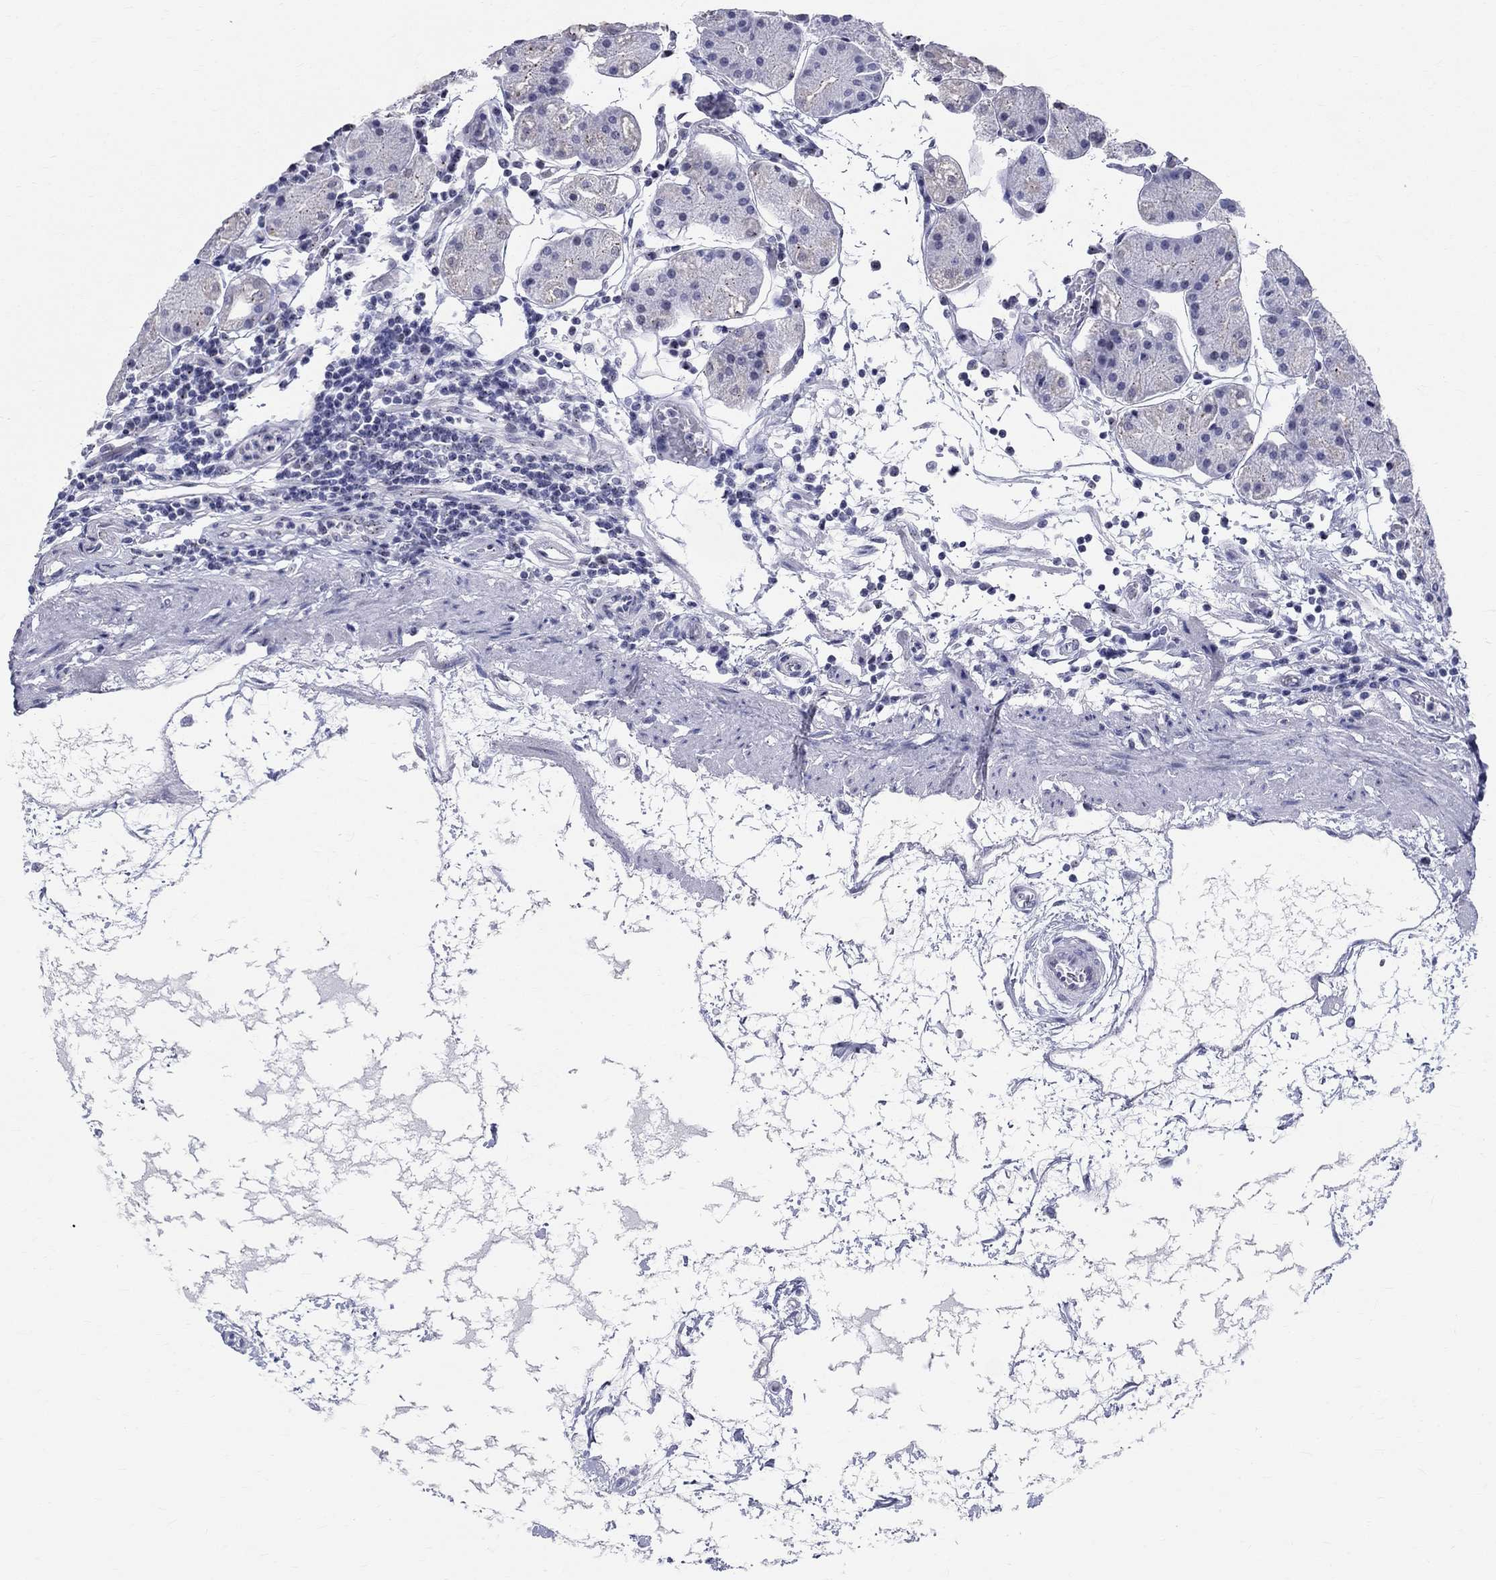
{"staining": {"intensity": "negative", "quantity": "none", "location": "none"}, "tissue": "stomach", "cell_type": "Glandular cells", "image_type": "normal", "snomed": [{"axis": "morphology", "description": "Normal tissue, NOS"}, {"axis": "topography", "description": "Stomach"}], "caption": "This photomicrograph is of benign stomach stained with immunohistochemistry to label a protein in brown with the nuclei are counter-stained blue. There is no staining in glandular cells.", "gene": "CEP43", "patient": {"sex": "male", "age": 54}}